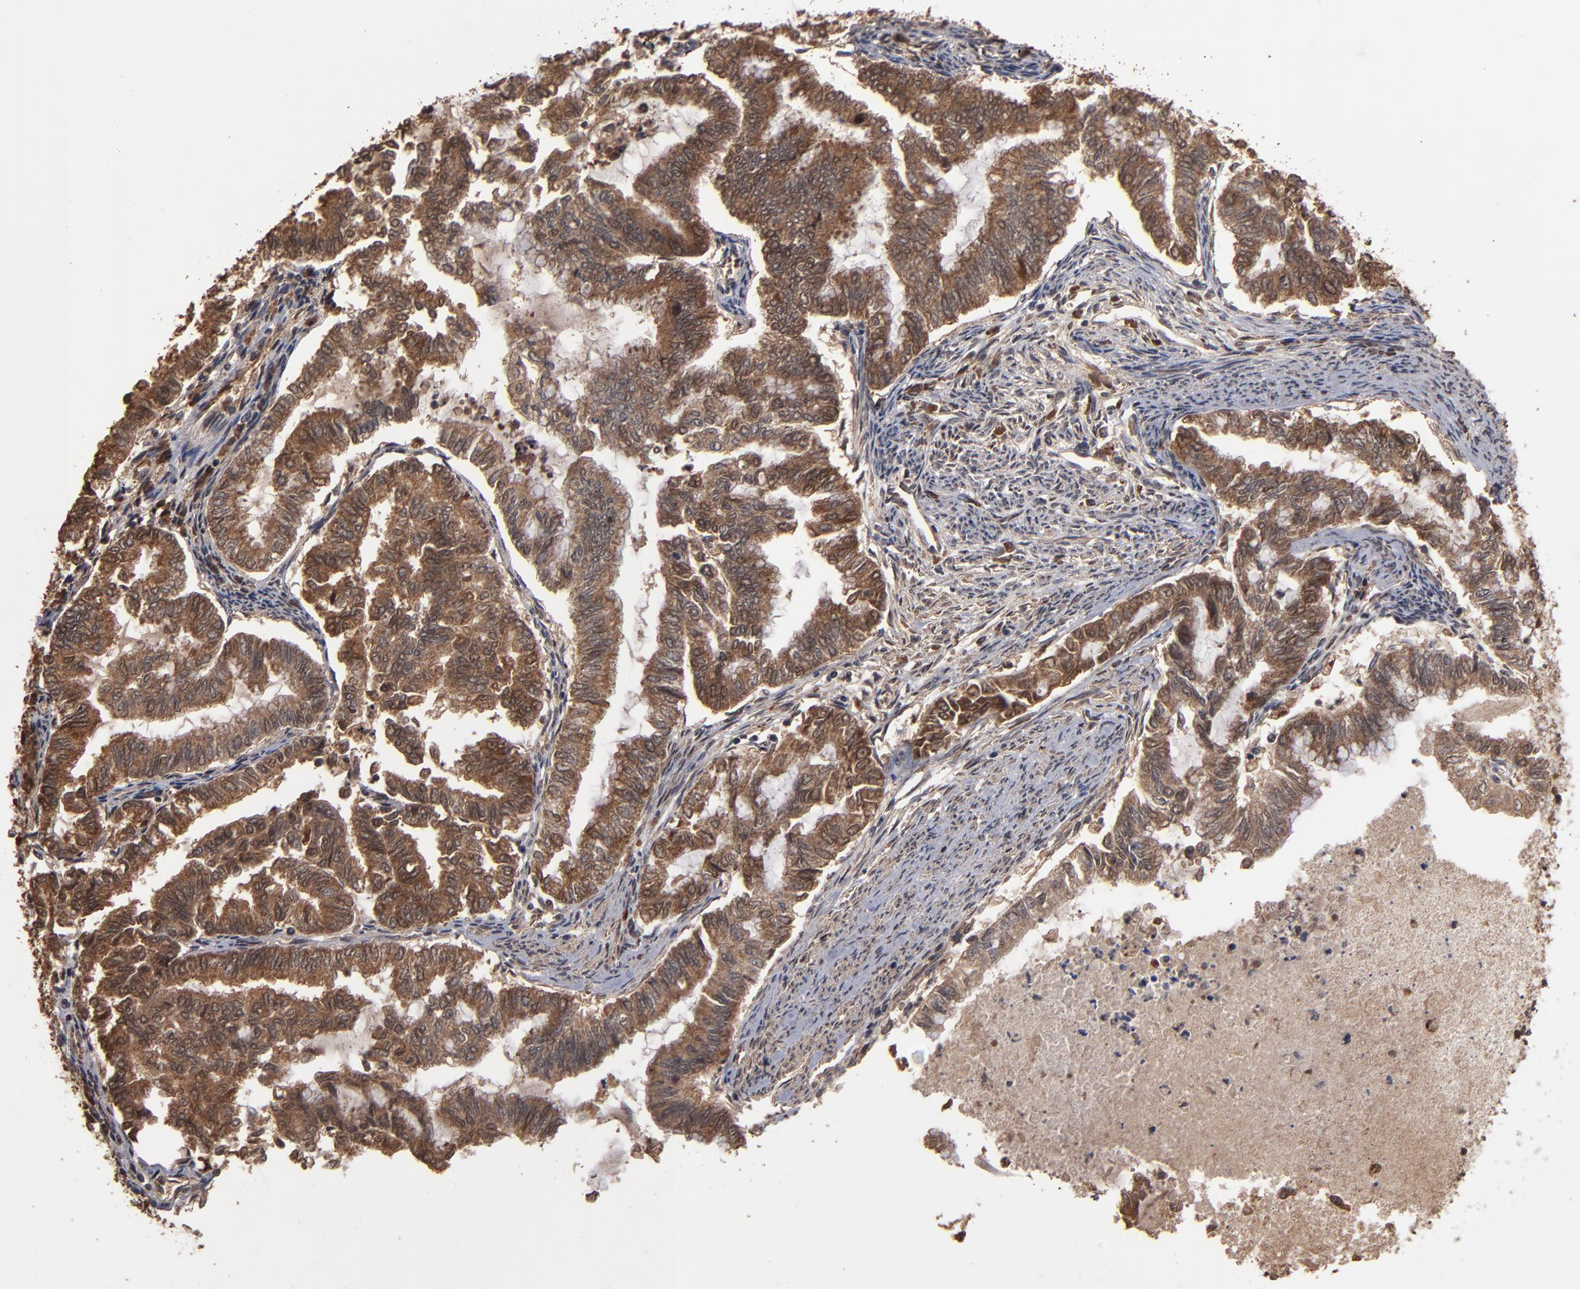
{"staining": {"intensity": "strong", "quantity": ">75%", "location": "cytoplasmic/membranous,nuclear"}, "tissue": "endometrial cancer", "cell_type": "Tumor cells", "image_type": "cancer", "snomed": [{"axis": "morphology", "description": "Adenocarcinoma, NOS"}, {"axis": "topography", "description": "Endometrium"}], "caption": "DAB immunohistochemical staining of adenocarcinoma (endometrial) exhibits strong cytoplasmic/membranous and nuclear protein staining in about >75% of tumor cells. The staining is performed using DAB brown chromogen to label protein expression. The nuclei are counter-stained blue using hematoxylin.", "gene": "NXF2B", "patient": {"sex": "female", "age": 79}}